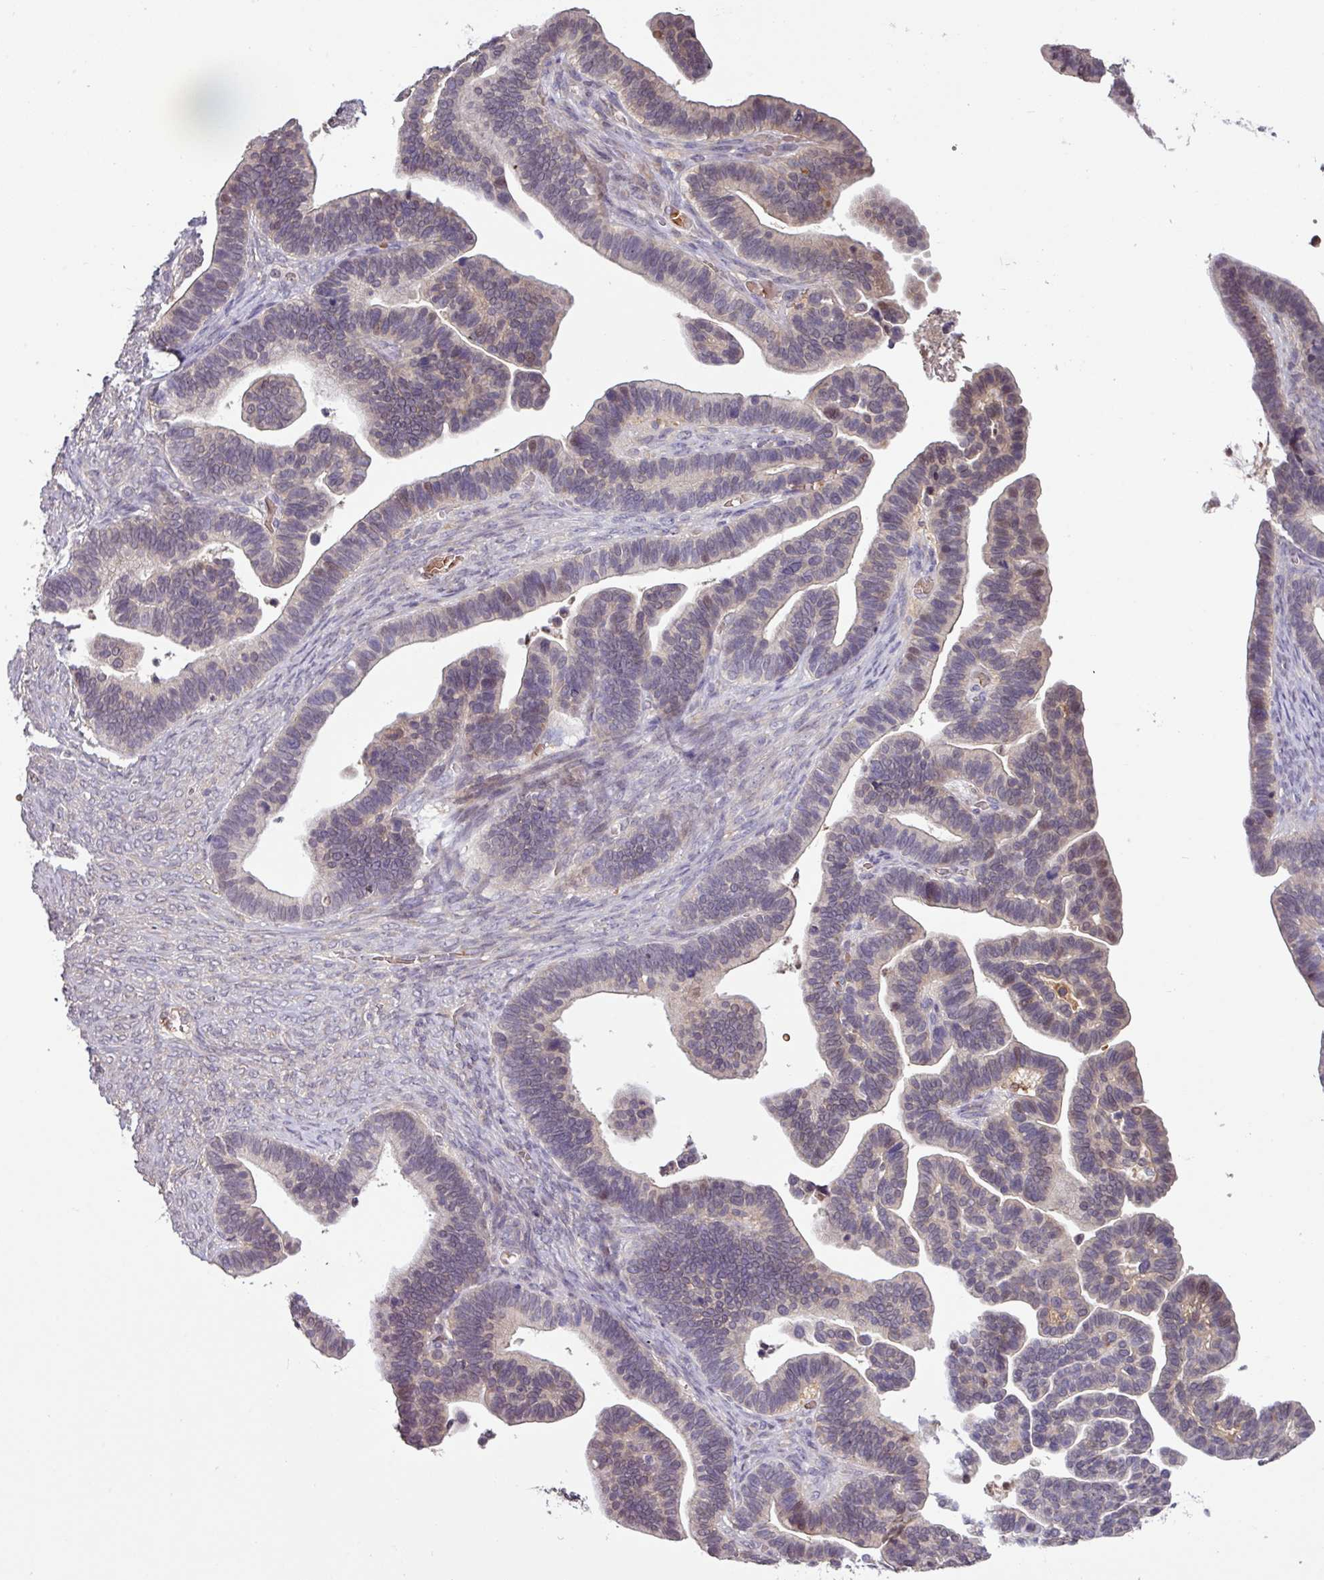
{"staining": {"intensity": "weak", "quantity": "<25%", "location": "cytoplasmic/membranous"}, "tissue": "ovarian cancer", "cell_type": "Tumor cells", "image_type": "cancer", "snomed": [{"axis": "morphology", "description": "Cystadenocarcinoma, serous, NOS"}, {"axis": "topography", "description": "Ovary"}], "caption": "There is no significant positivity in tumor cells of ovarian cancer.", "gene": "SLC5A10", "patient": {"sex": "female", "age": 56}}